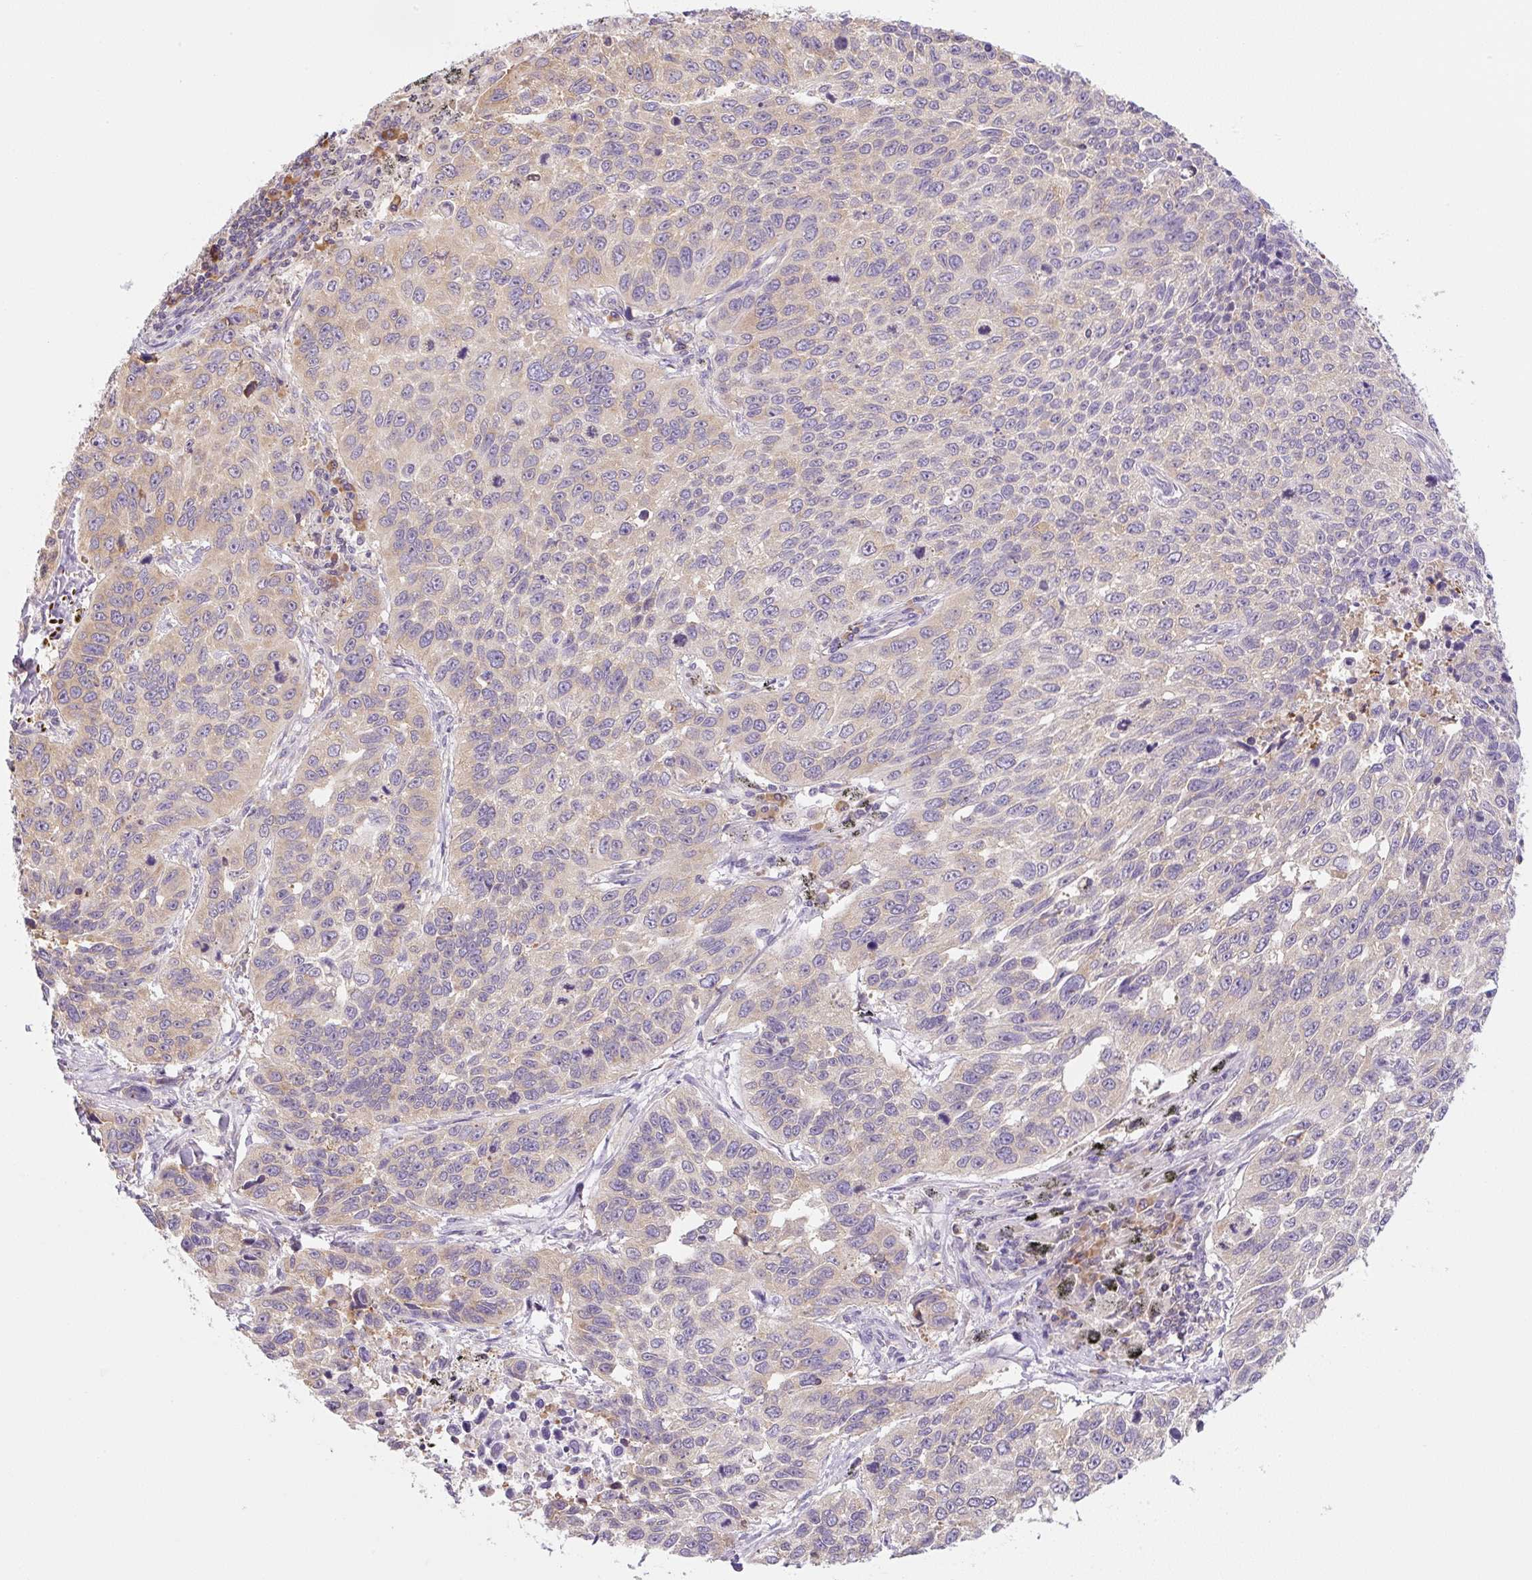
{"staining": {"intensity": "weak", "quantity": "<25%", "location": "cytoplasmic/membranous"}, "tissue": "lung cancer", "cell_type": "Tumor cells", "image_type": "cancer", "snomed": [{"axis": "morphology", "description": "Squamous cell carcinoma, NOS"}, {"axis": "topography", "description": "Lung"}], "caption": "A micrograph of human lung squamous cell carcinoma is negative for staining in tumor cells.", "gene": "RPL18A", "patient": {"sex": "male", "age": 62}}